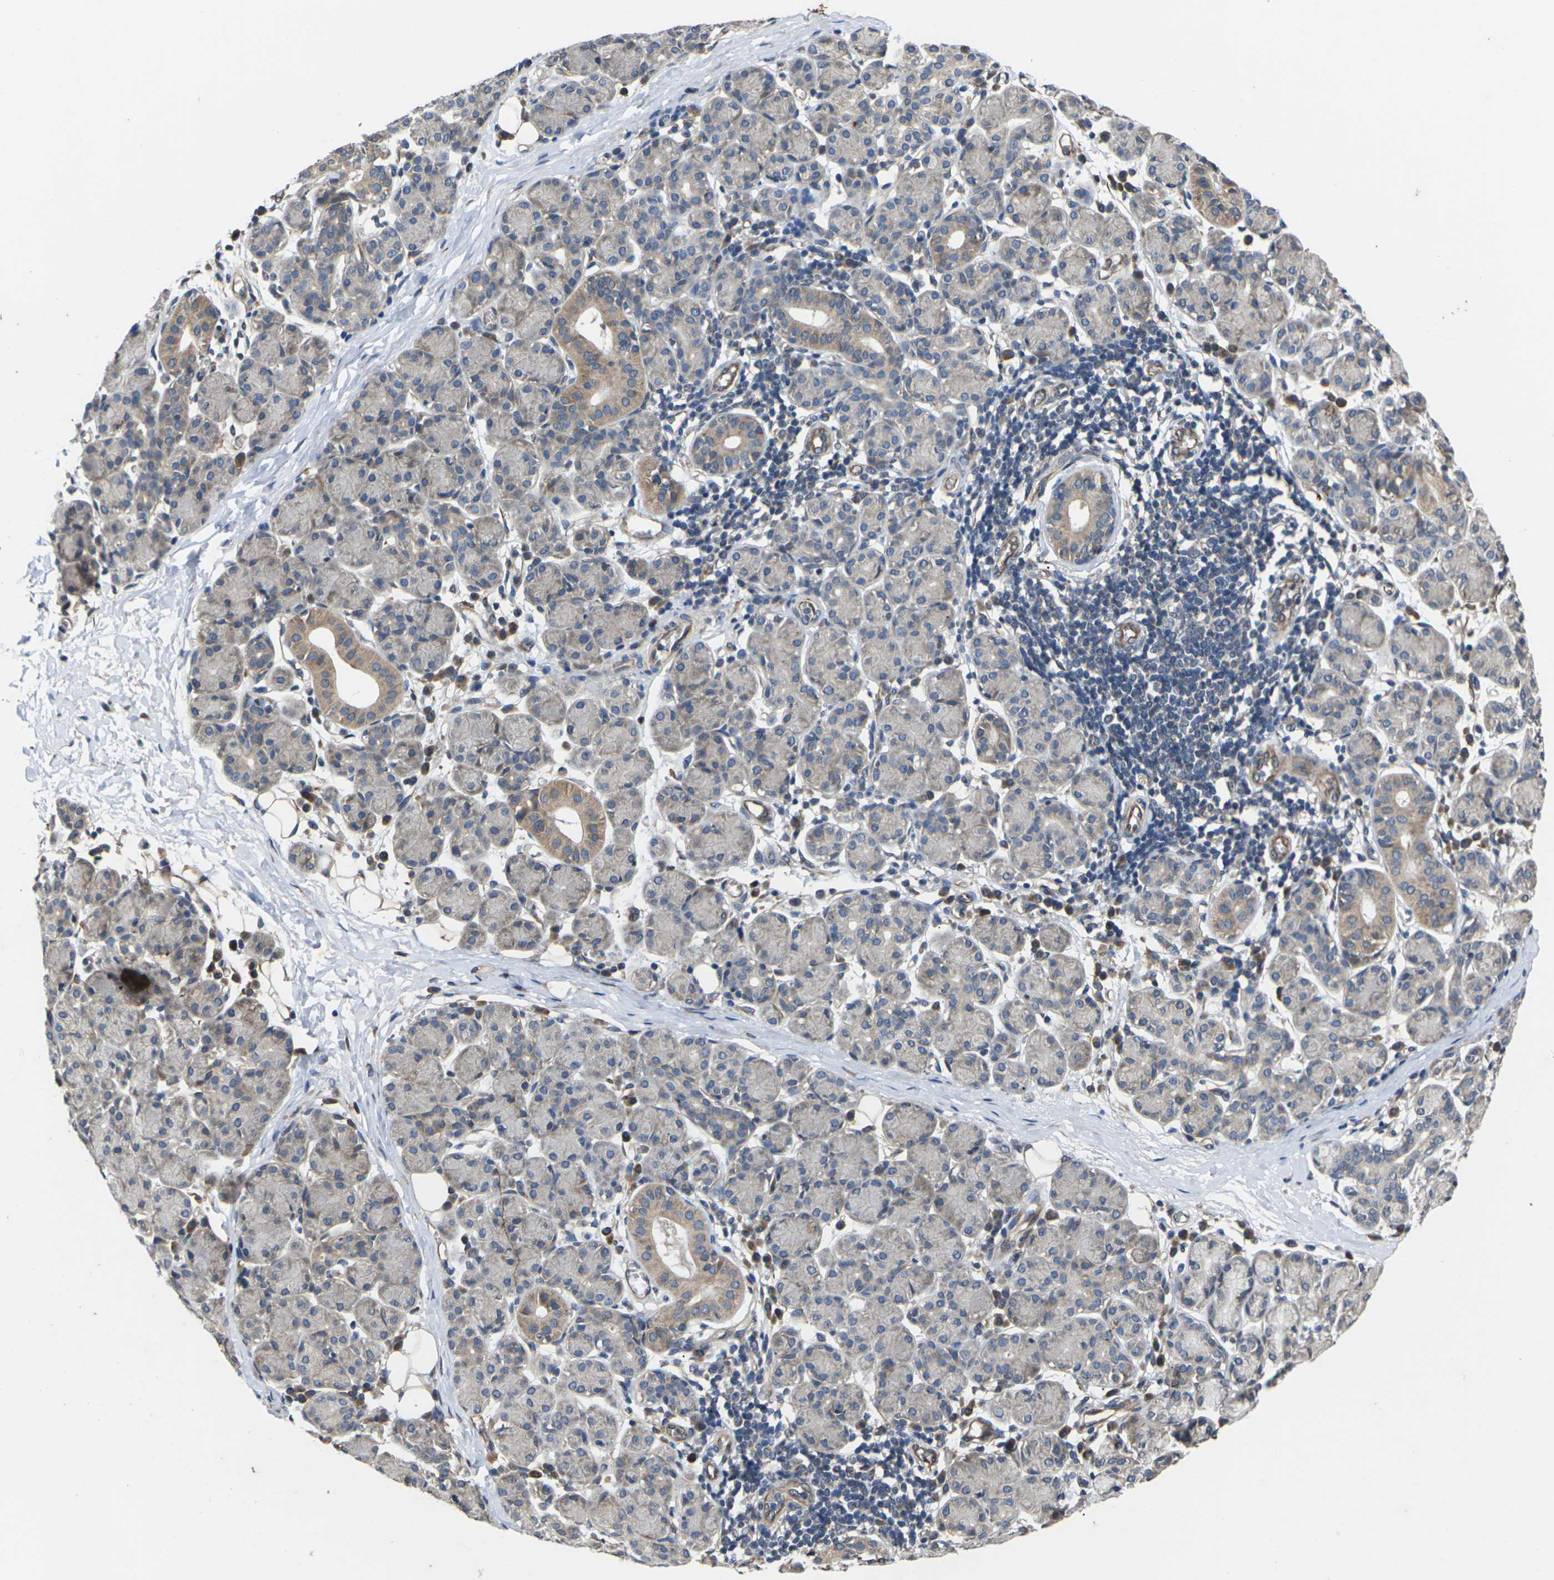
{"staining": {"intensity": "moderate", "quantity": "25%-75%", "location": "cytoplasmic/membranous"}, "tissue": "salivary gland", "cell_type": "Glandular cells", "image_type": "normal", "snomed": [{"axis": "morphology", "description": "Normal tissue, NOS"}, {"axis": "morphology", "description": "Inflammation, NOS"}, {"axis": "topography", "description": "Lymph node"}, {"axis": "topography", "description": "Salivary gland"}], "caption": "Immunohistochemistry (DAB (3,3'-diaminobenzidine)) staining of normal salivary gland exhibits moderate cytoplasmic/membranous protein positivity in about 25%-75% of glandular cells.", "gene": "DKK2", "patient": {"sex": "male", "age": 3}}